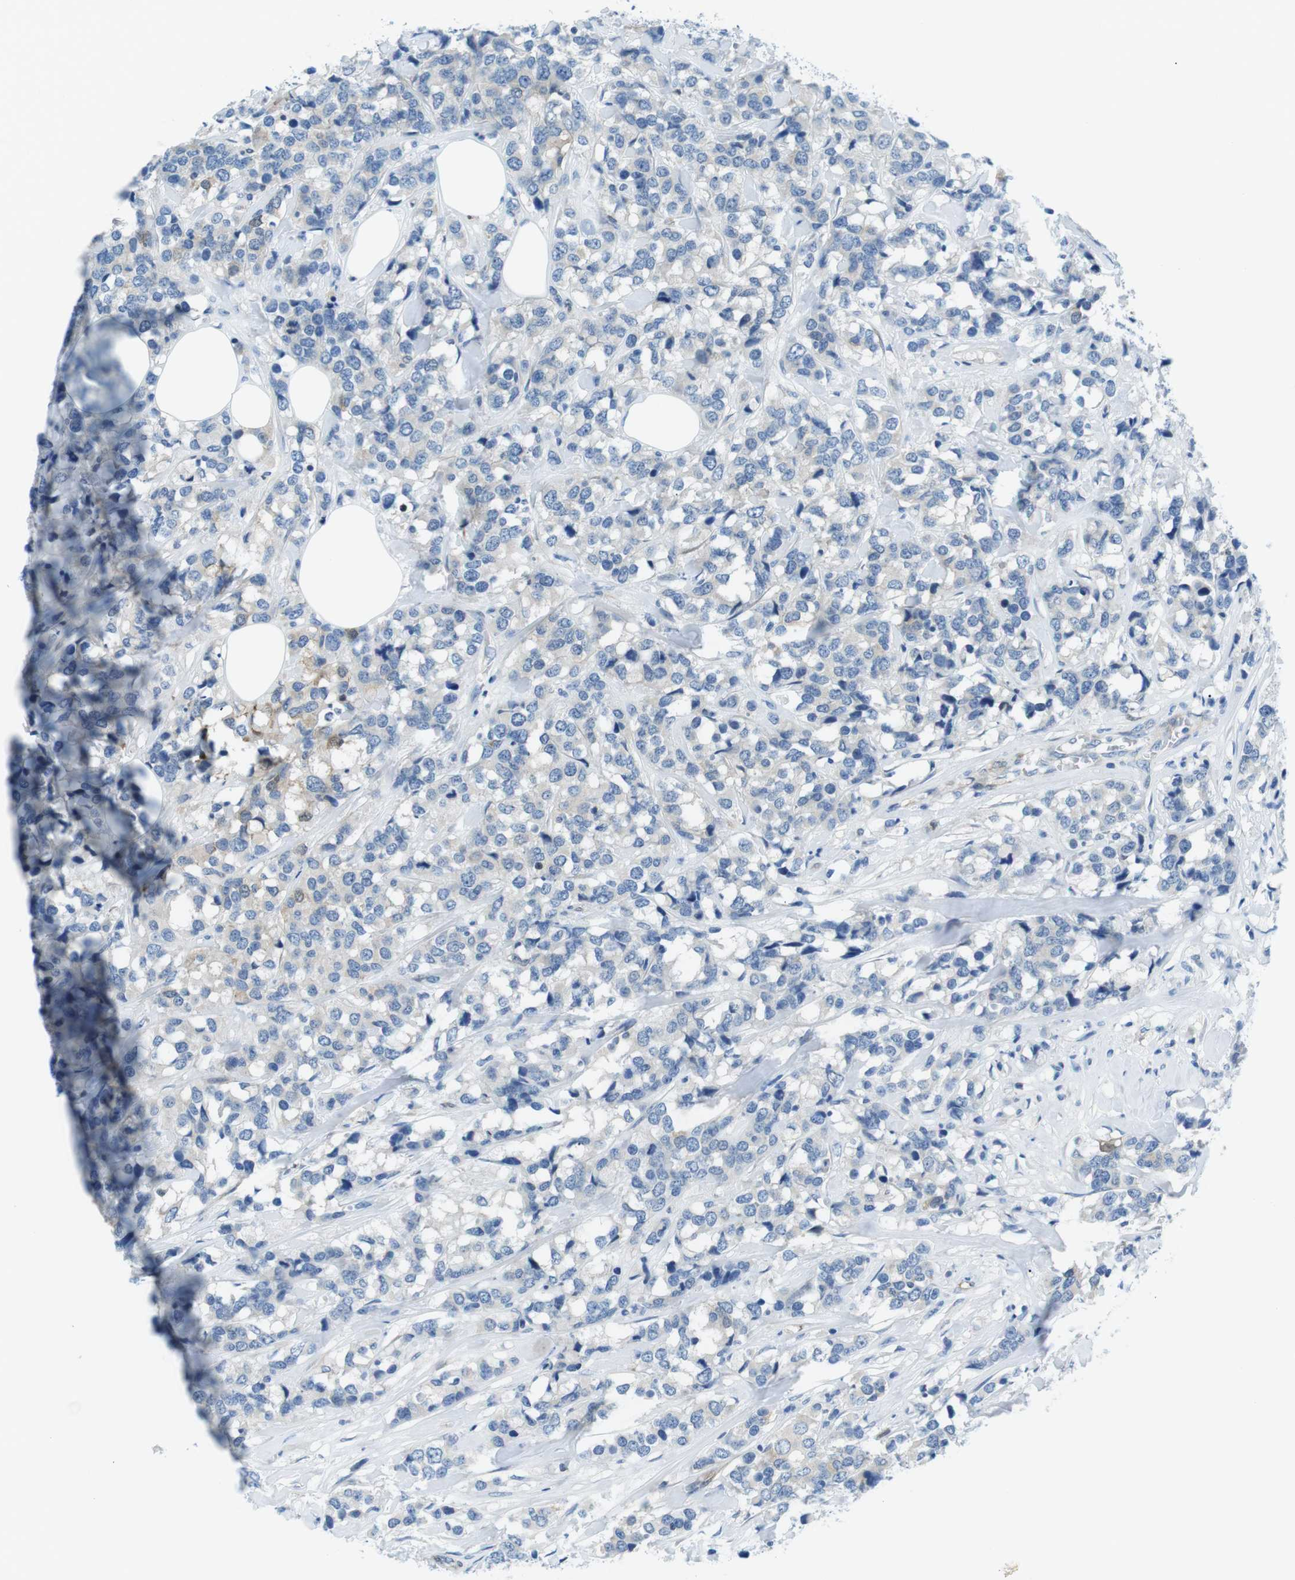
{"staining": {"intensity": "negative", "quantity": "none", "location": "none"}, "tissue": "breast cancer", "cell_type": "Tumor cells", "image_type": "cancer", "snomed": [{"axis": "morphology", "description": "Lobular carcinoma"}, {"axis": "topography", "description": "Breast"}], "caption": "Immunohistochemistry micrograph of breast lobular carcinoma stained for a protein (brown), which exhibits no expression in tumor cells.", "gene": "PHLDA1", "patient": {"sex": "female", "age": 59}}